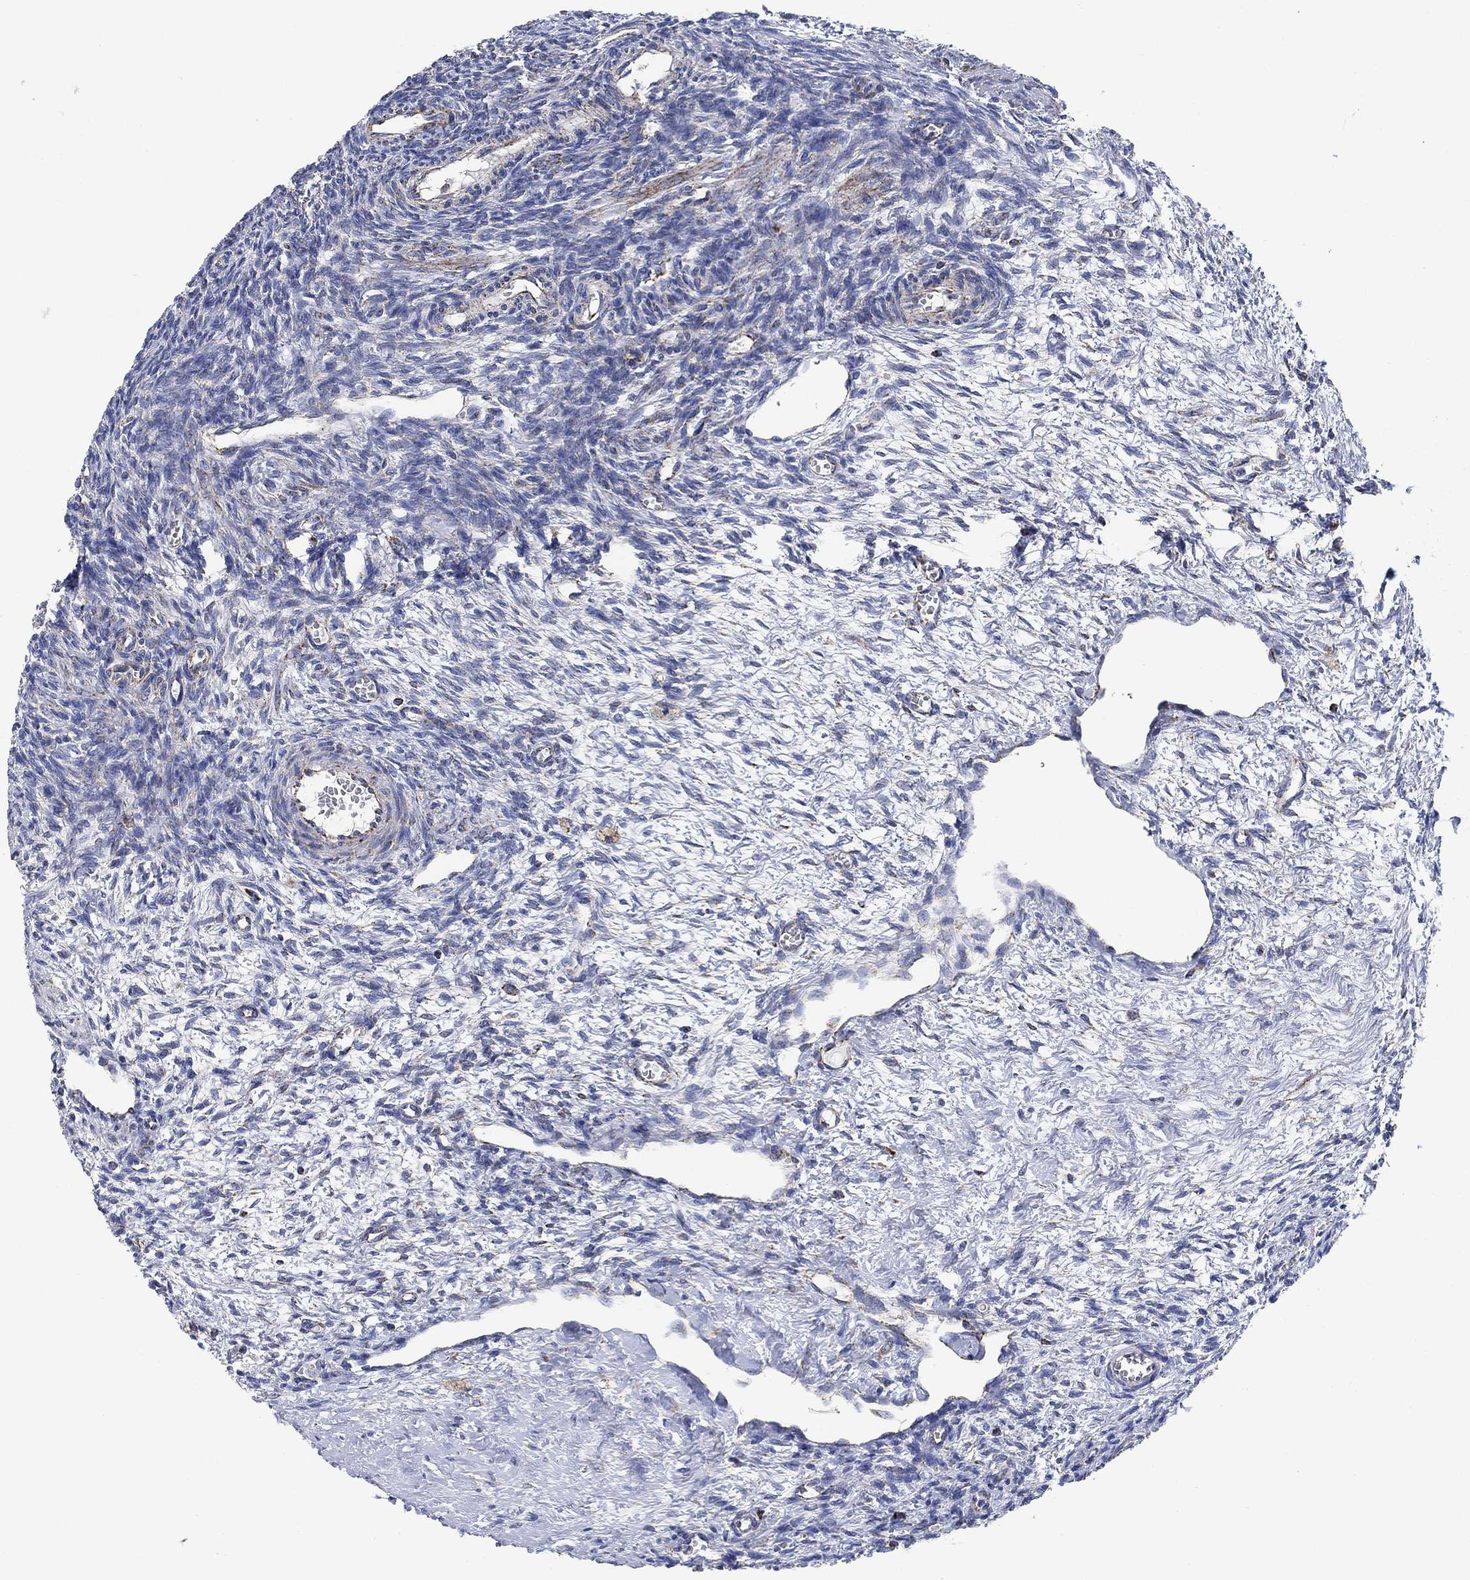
{"staining": {"intensity": "negative", "quantity": "none", "location": "none"}, "tissue": "ovary", "cell_type": "Ovarian stroma cells", "image_type": "normal", "snomed": [{"axis": "morphology", "description": "Normal tissue, NOS"}, {"axis": "topography", "description": "Ovary"}], "caption": "IHC of normal ovary displays no positivity in ovarian stroma cells. (Brightfield microscopy of DAB immunohistochemistry (IHC) at high magnification).", "gene": "NDUFS3", "patient": {"sex": "female", "age": 27}}